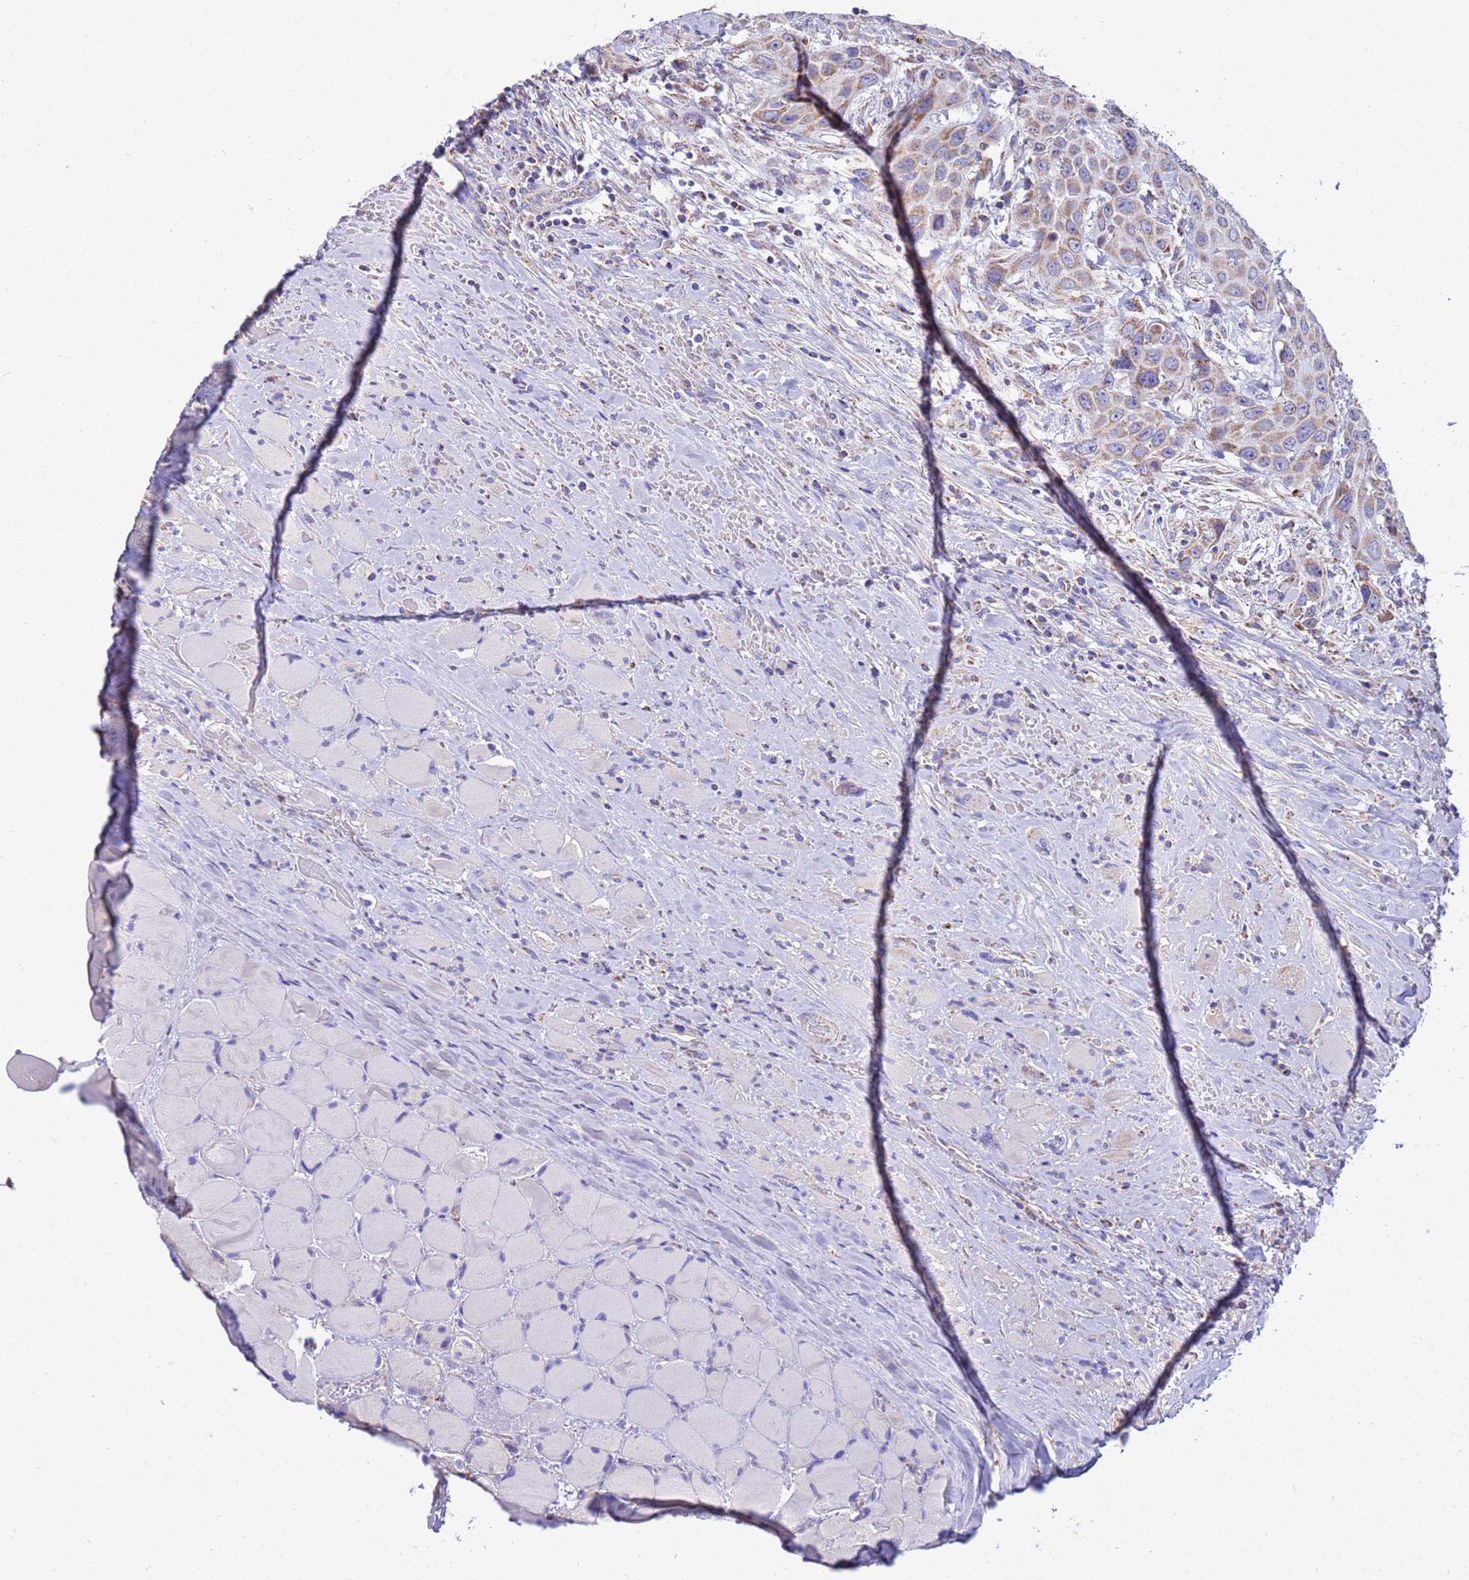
{"staining": {"intensity": "weak", "quantity": "25%-75%", "location": "cytoplasmic/membranous"}, "tissue": "head and neck cancer", "cell_type": "Tumor cells", "image_type": "cancer", "snomed": [{"axis": "morphology", "description": "Squamous cell carcinoma, NOS"}, {"axis": "topography", "description": "Head-Neck"}], "caption": "Head and neck cancer tissue reveals weak cytoplasmic/membranous staining in about 25%-75% of tumor cells", "gene": "RNF165", "patient": {"sex": "male", "age": 81}}